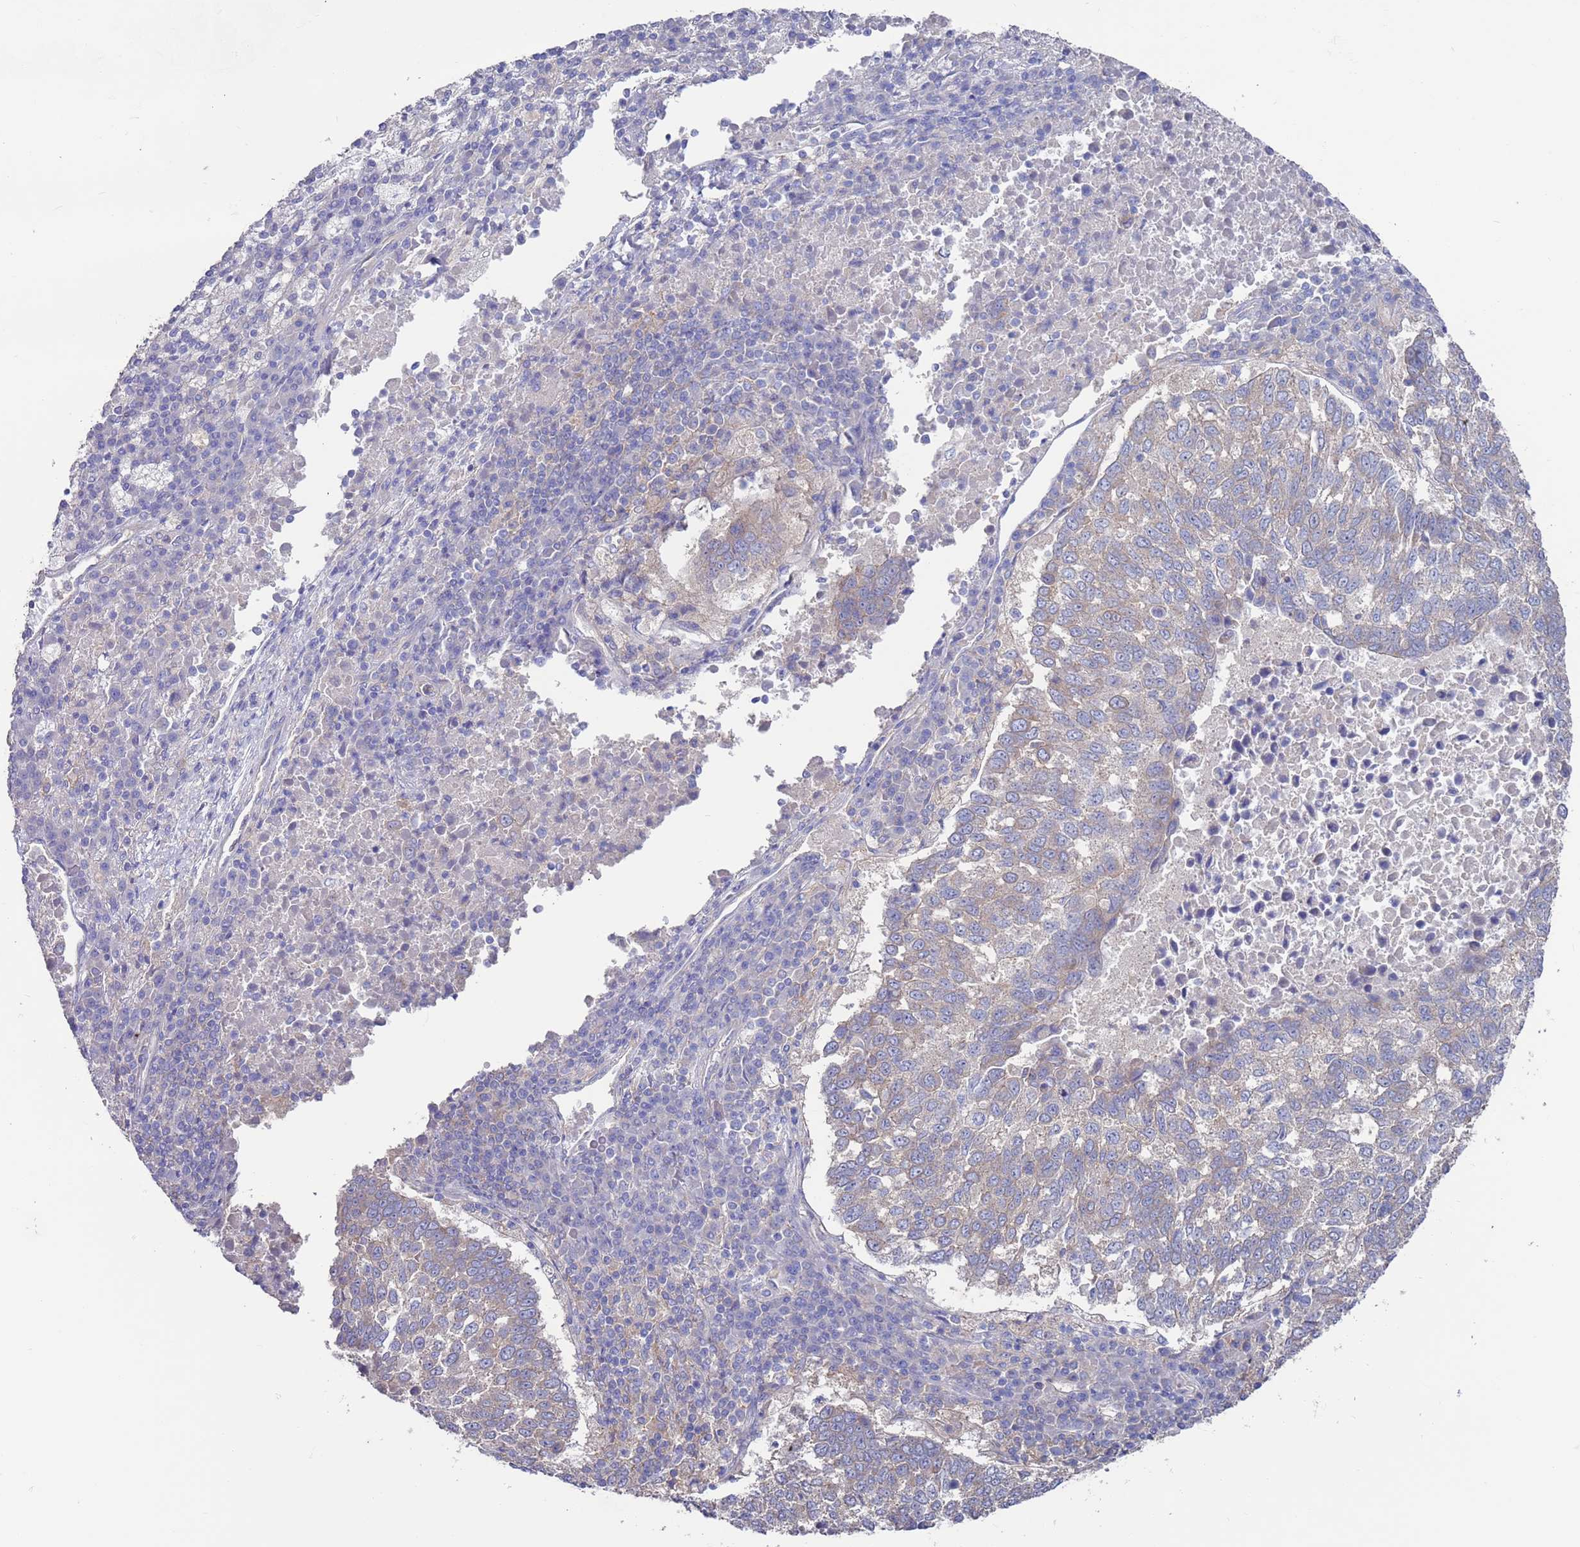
{"staining": {"intensity": "weak", "quantity": "25%-75%", "location": "cytoplasmic/membranous"}, "tissue": "lung cancer", "cell_type": "Tumor cells", "image_type": "cancer", "snomed": [{"axis": "morphology", "description": "Squamous cell carcinoma, NOS"}, {"axis": "topography", "description": "Lung"}], "caption": "Protein analysis of lung cancer tissue exhibits weak cytoplasmic/membranous staining in about 25%-75% of tumor cells. Nuclei are stained in blue.", "gene": "KRTCAP3", "patient": {"sex": "male", "age": 73}}